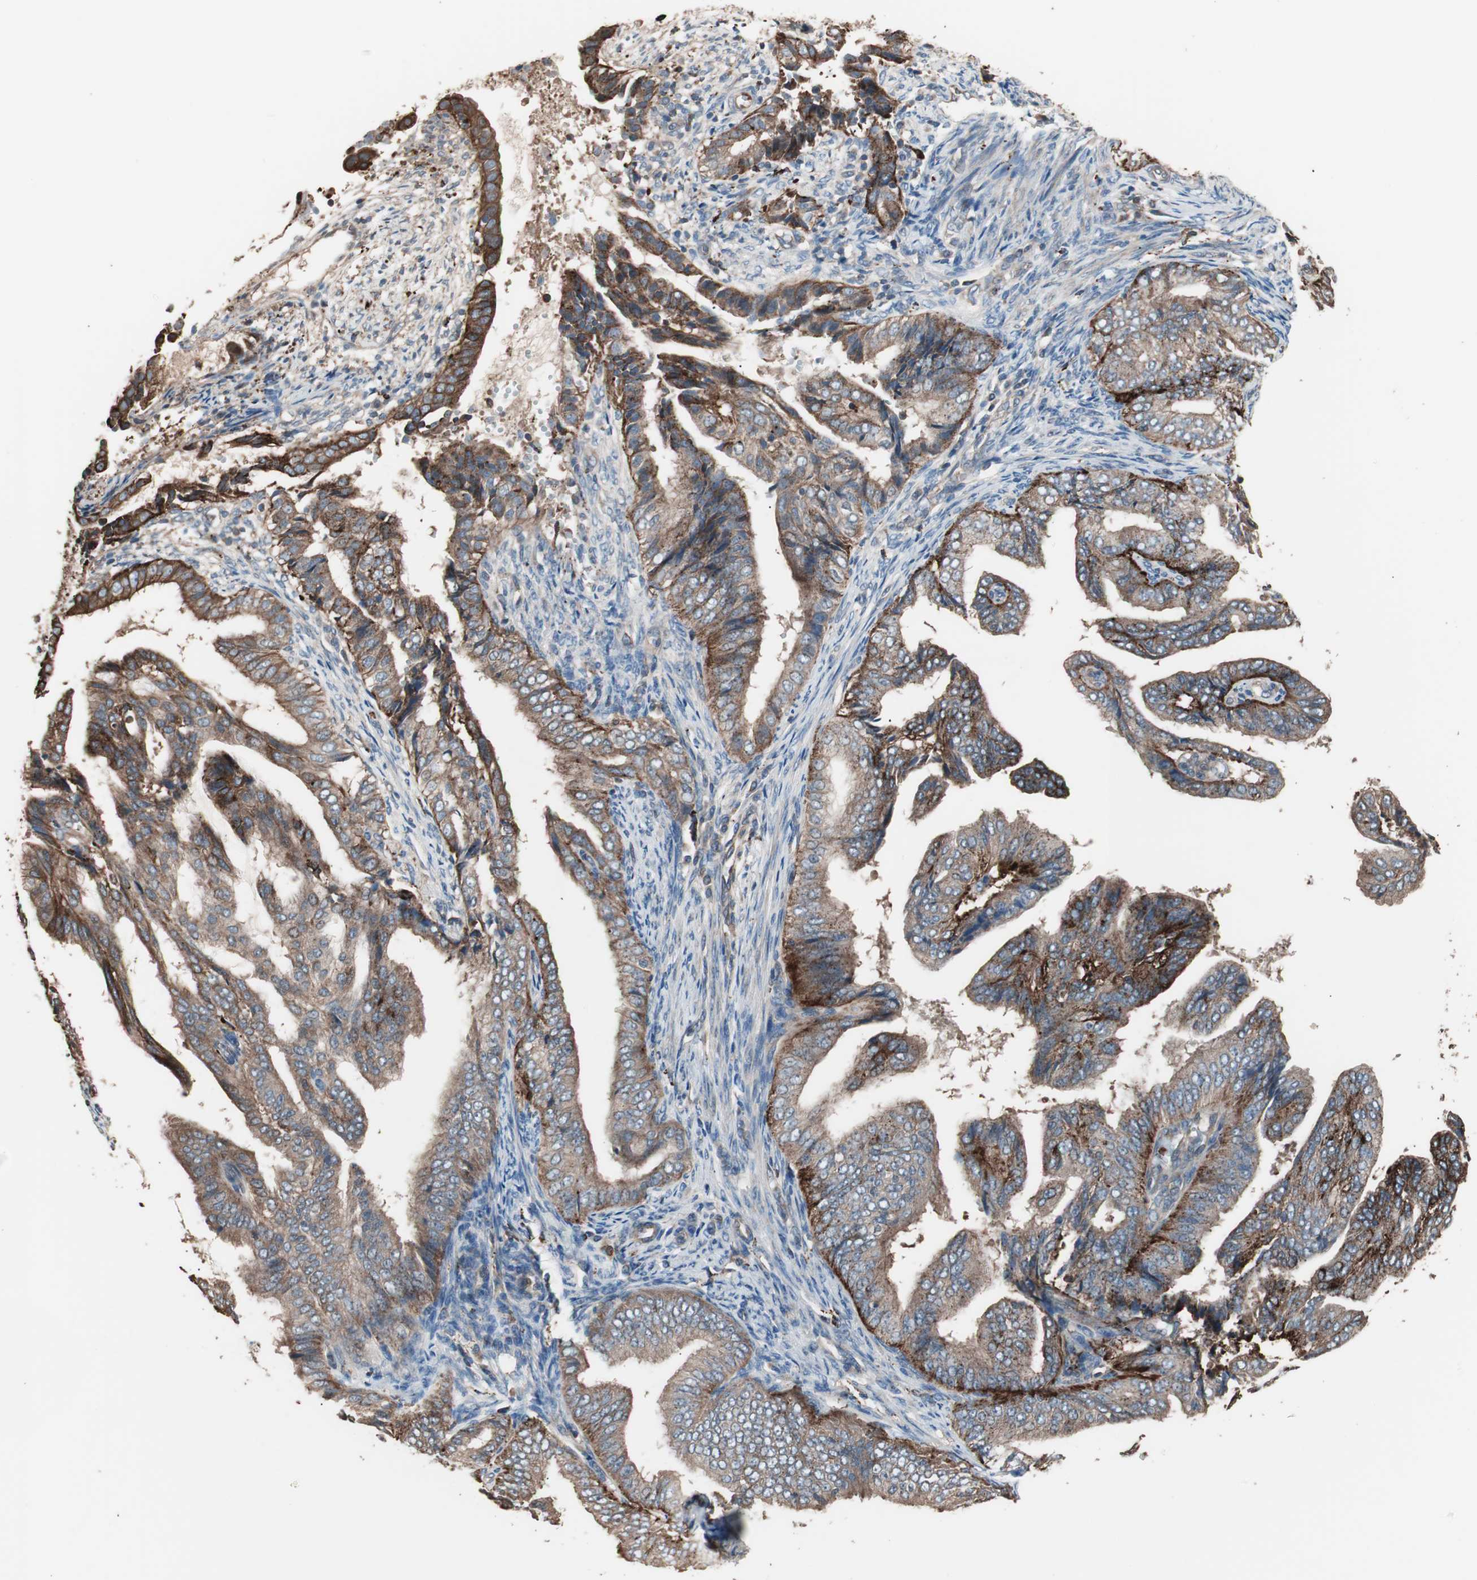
{"staining": {"intensity": "strong", "quantity": ">75%", "location": "cytoplasmic/membranous"}, "tissue": "endometrial cancer", "cell_type": "Tumor cells", "image_type": "cancer", "snomed": [{"axis": "morphology", "description": "Adenocarcinoma, NOS"}, {"axis": "topography", "description": "Endometrium"}], "caption": "The photomicrograph exhibits staining of endometrial cancer, revealing strong cytoplasmic/membranous protein staining (brown color) within tumor cells. (Stains: DAB in brown, nuclei in blue, Microscopy: brightfield microscopy at high magnification).", "gene": "CCT3", "patient": {"sex": "female", "age": 58}}